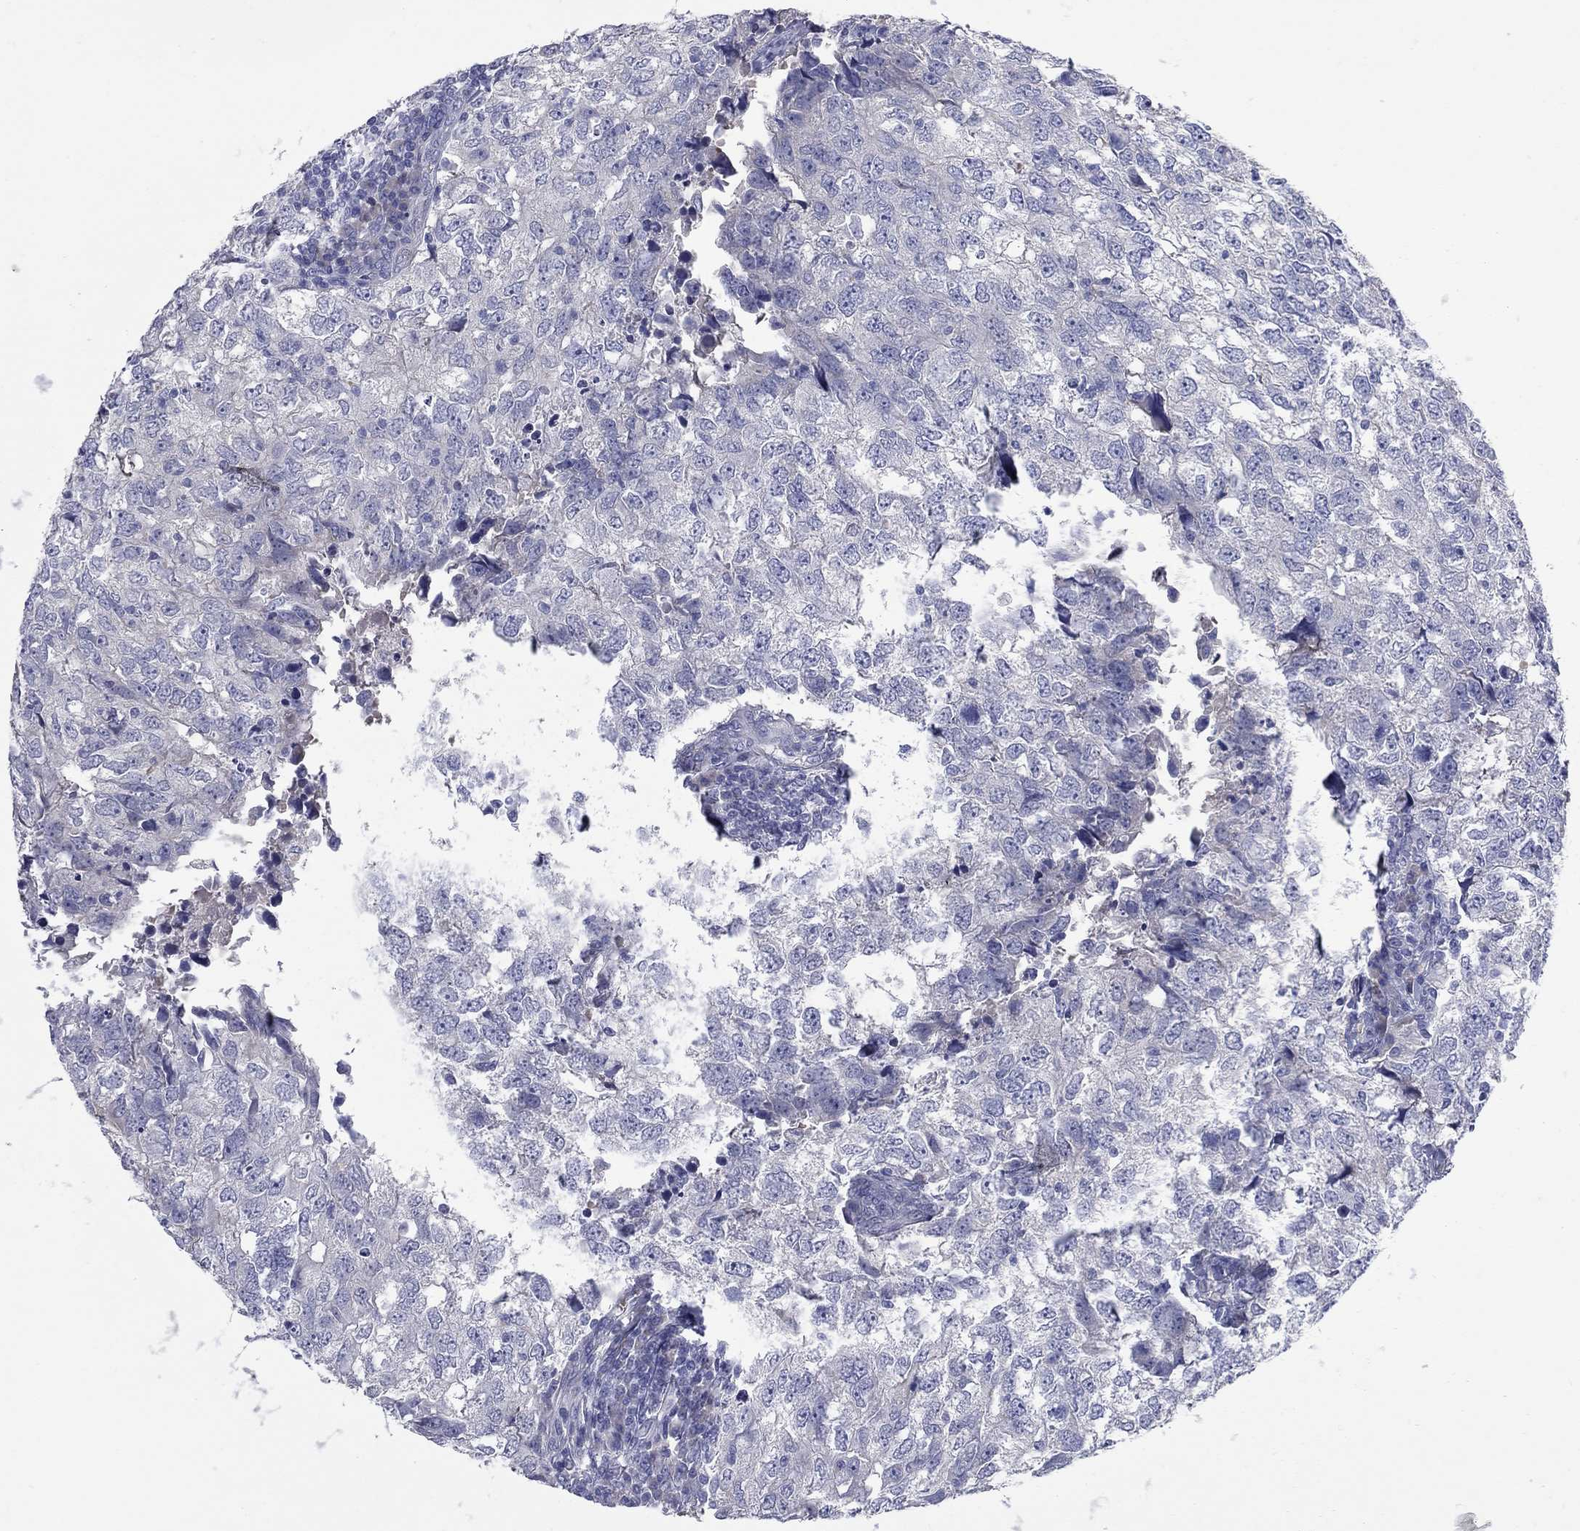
{"staining": {"intensity": "negative", "quantity": "none", "location": "none"}, "tissue": "breast cancer", "cell_type": "Tumor cells", "image_type": "cancer", "snomed": [{"axis": "morphology", "description": "Duct carcinoma"}, {"axis": "topography", "description": "Breast"}], "caption": "Tumor cells show no significant protein staining in invasive ductal carcinoma (breast).", "gene": "UNC119B", "patient": {"sex": "female", "age": 30}}